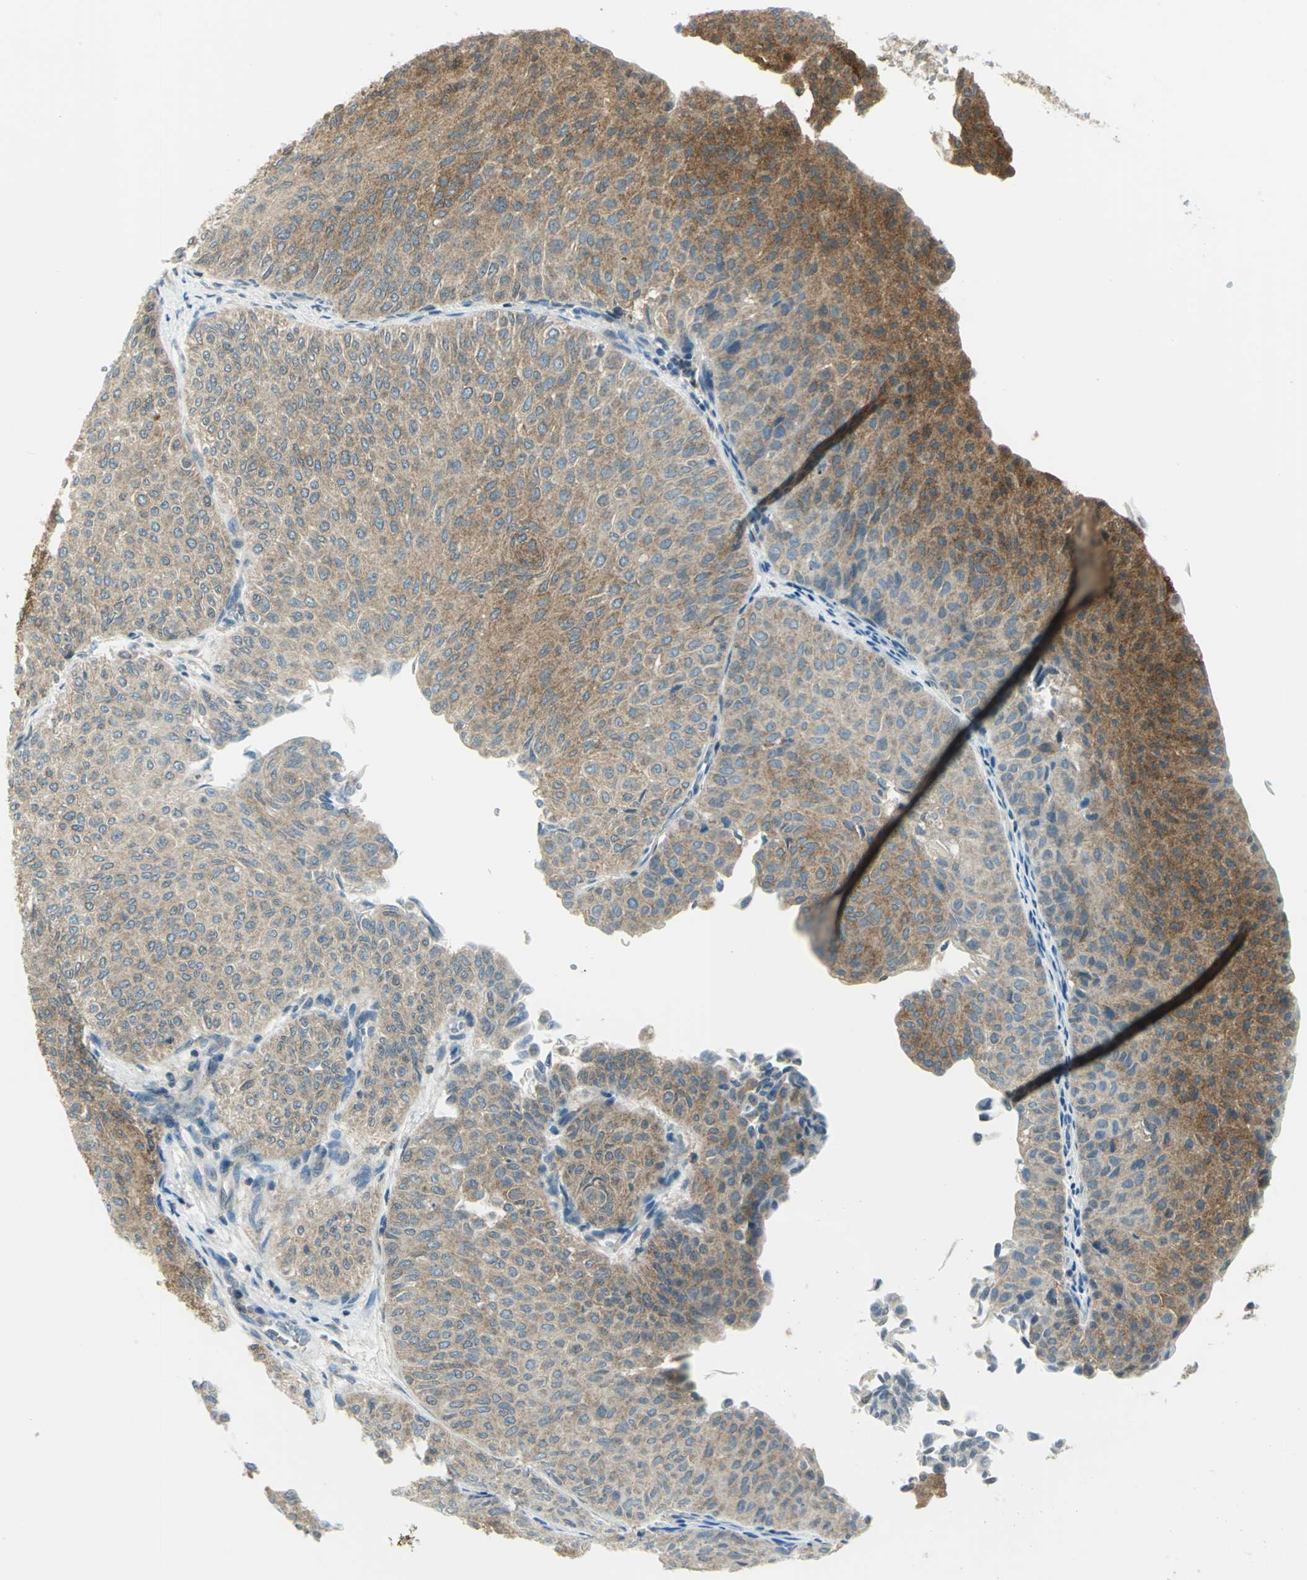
{"staining": {"intensity": "strong", "quantity": "25%-75%", "location": "cytoplasmic/membranous"}, "tissue": "urothelial cancer", "cell_type": "Tumor cells", "image_type": "cancer", "snomed": [{"axis": "morphology", "description": "Urothelial carcinoma, Low grade"}, {"axis": "topography", "description": "Urinary bladder"}], "caption": "This is an image of immunohistochemistry staining of urothelial cancer, which shows strong positivity in the cytoplasmic/membranous of tumor cells.", "gene": "ALDOA", "patient": {"sex": "male", "age": 78}}